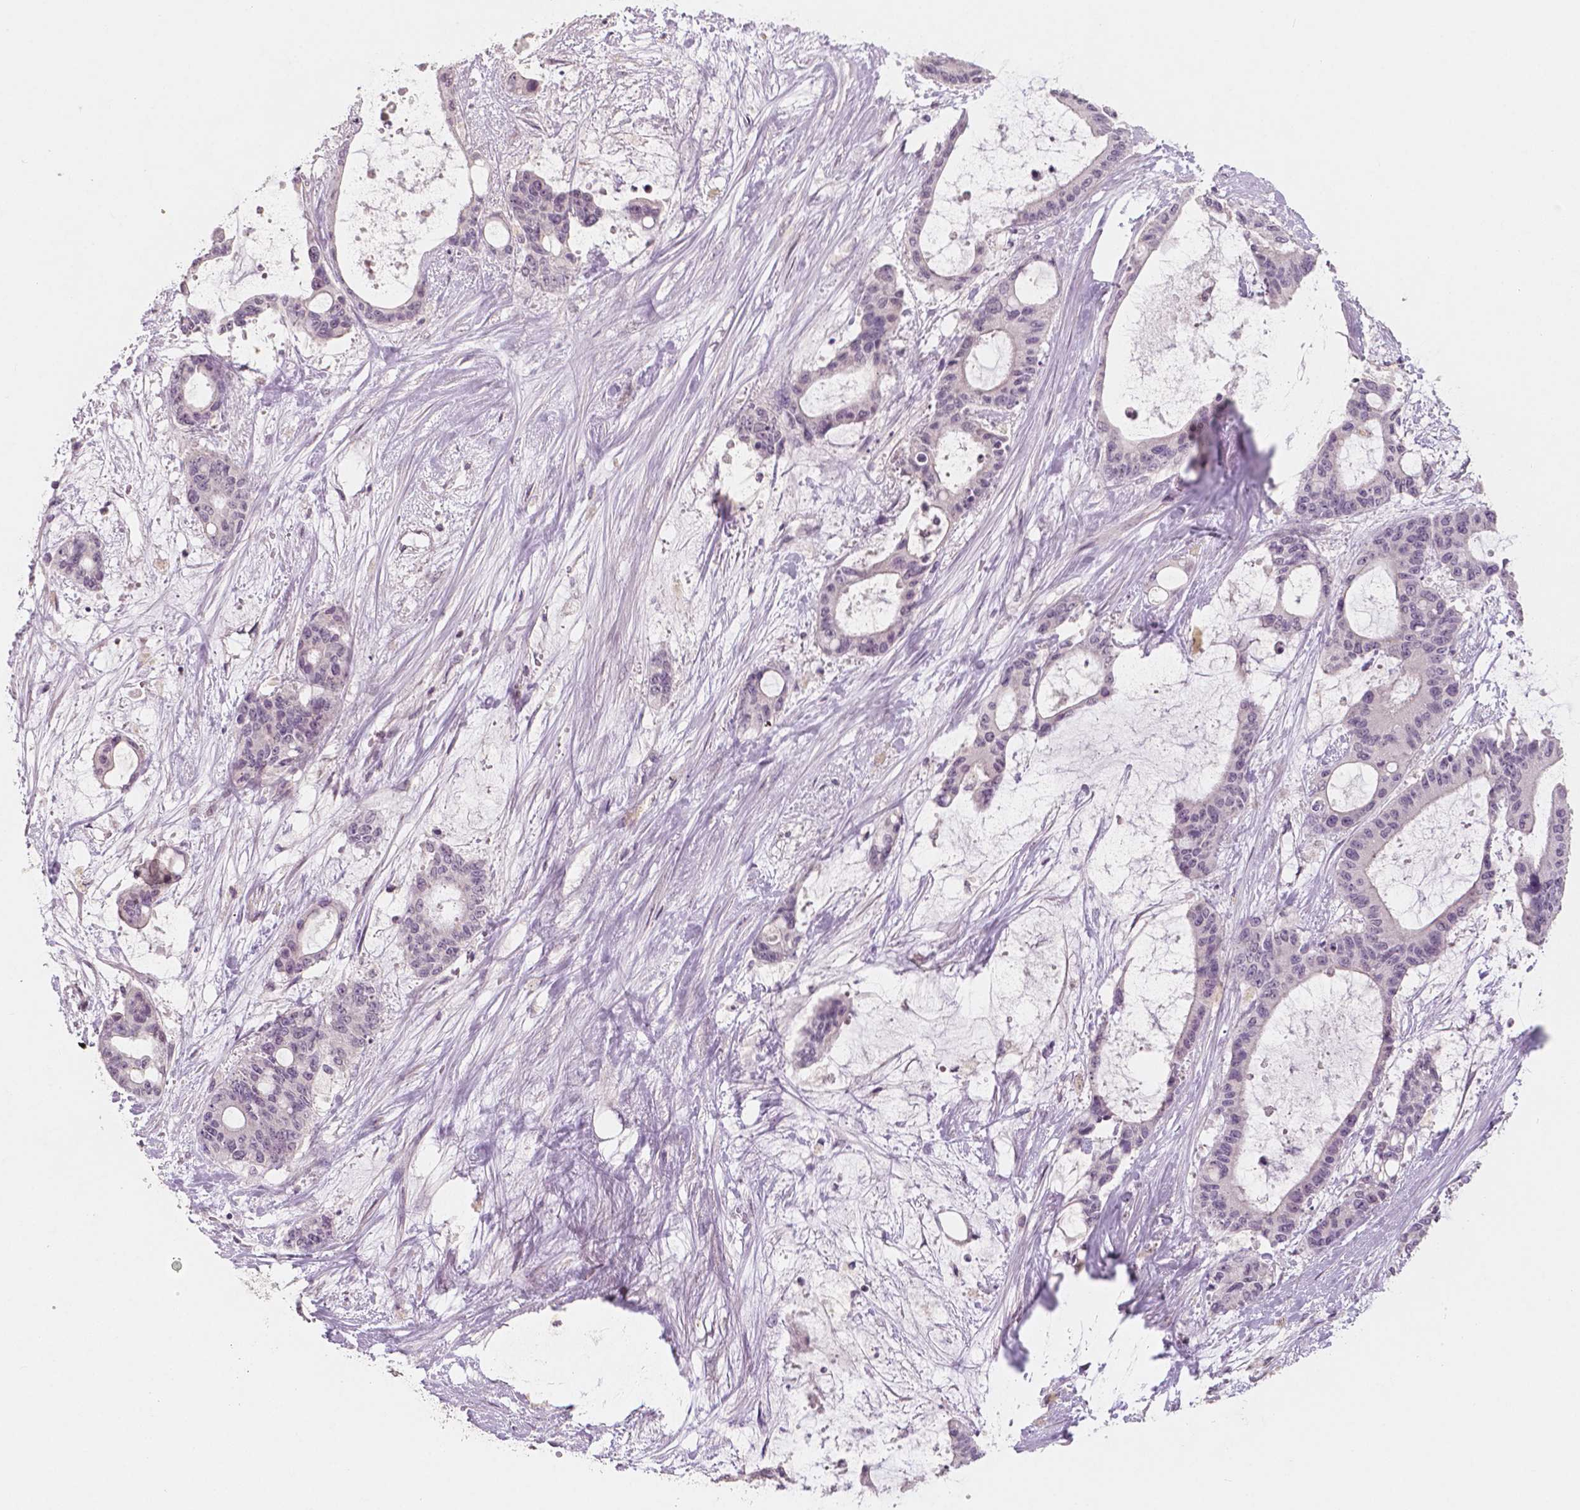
{"staining": {"intensity": "negative", "quantity": "none", "location": "none"}, "tissue": "liver cancer", "cell_type": "Tumor cells", "image_type": "cancer", "snomed": [{"axis": "morphology", "description": "Normal tissue, NOS"}, {"axis": "morphology", "description": "Cholangiocarcinoma"}, {"axis": "topography", "description": "Liver"}, {"axis": "topography", "description": "Peripheral nerve tissue"}], "caption": "Immunohistochemical staining of human cholangiocarcinoma (liver) exhibits no significant expression in tumor cells.", "gene": "RNASE7", "patient": {"sex": "female", "age": 73}}